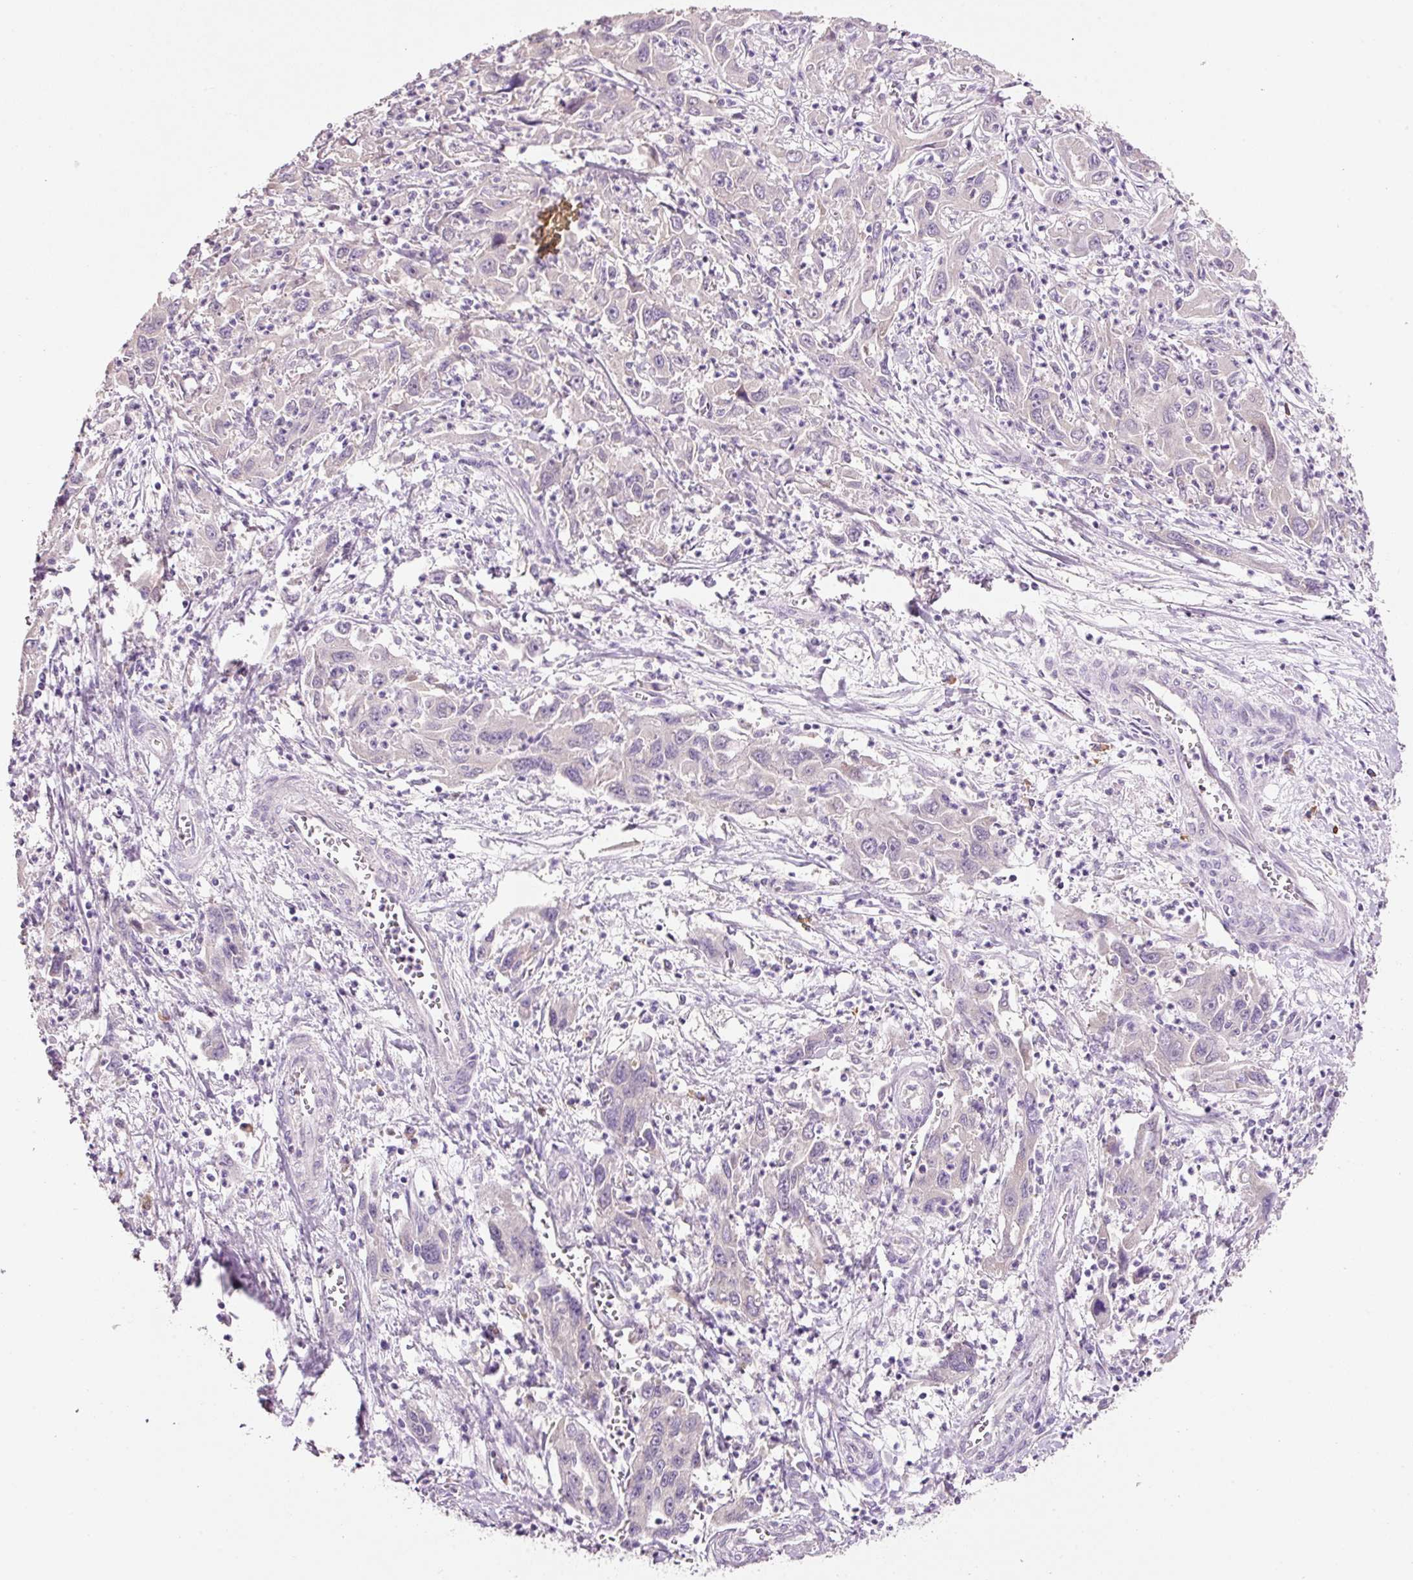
{"staining": {"intensity": "negative", "quantity": "none", "location": "none"}, "tissue": "liver cancer", "cell_type": "Tumor cells", "image_type": "cancer", "snomed": [{"axis": "morphology", "description": "Carcinoma, Hepatocellular, NOS"}, {"axis": "topography", "description": "Liver"}], "caption": "Immunohistochemistry (IHC) histopathology image of neoplastic tissue: liver cancer stained with DAB exhibits no significant protein expression in tumor cells. (Brightfield microscopy of DAB (3,3'-diaminobenzidine) immunohistochemistry at high magnification).", "gene": "TENT5C", "patient": {"sex": "male", "age": 63}}